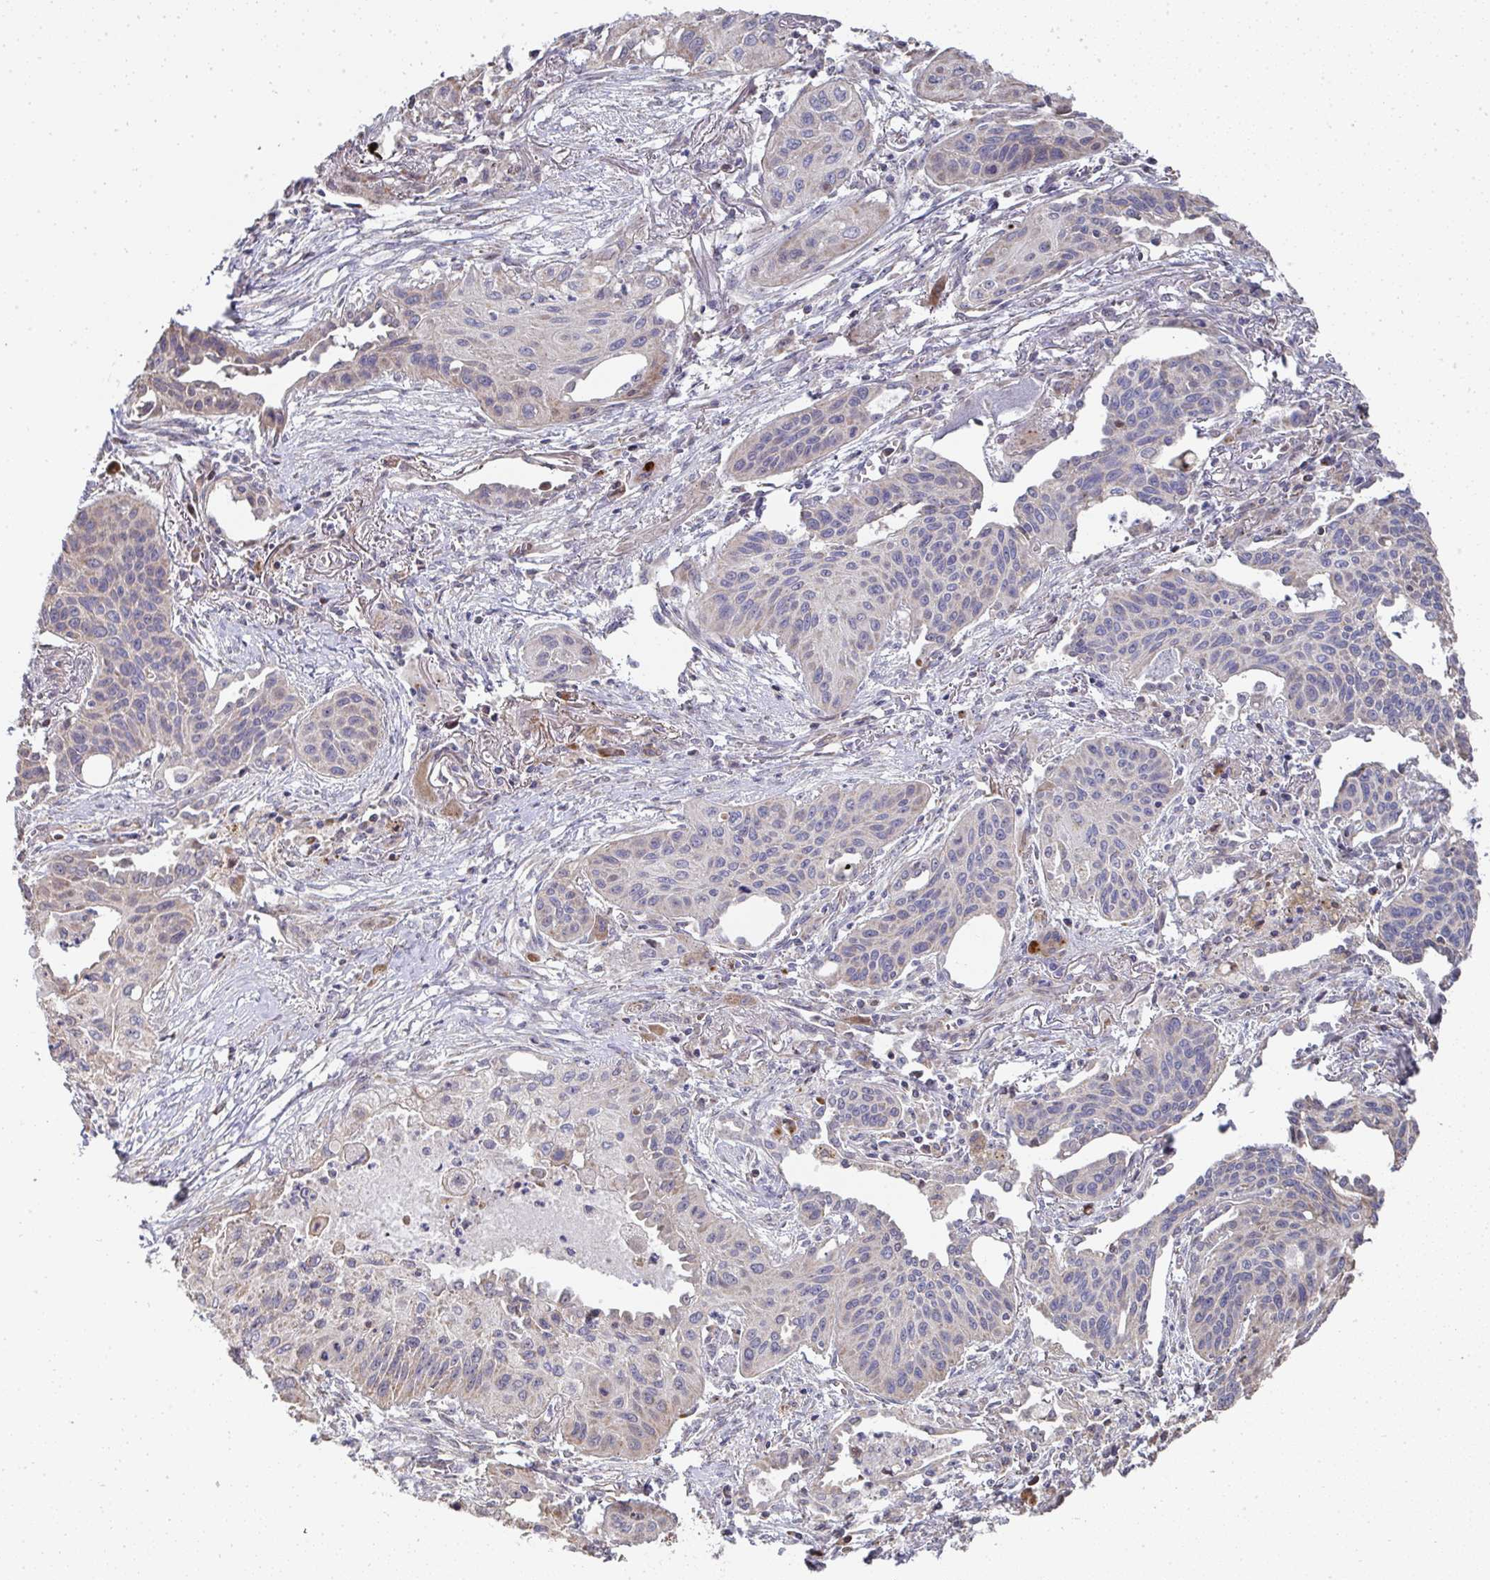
{"staining": {"intensity": "negative", "quantity": "none", "location": "none"}, "tissue": "lung cancer", "cell_type": "Tumor cells", "image_type": "cancer", "snomed": [{"axis": "morphology", "description": "Squamous cell carcinoma, NOS"}, {"axis": "topography", "description": "Lung"}], "caption": "Human lung cancer (squamous cell carcinoma) stained for a protein using immunohistochemistry demonstrates no positivity in tumor cells.", "gene": "AGTPBP1", "patient": {"sex": "male", "age": 71}}